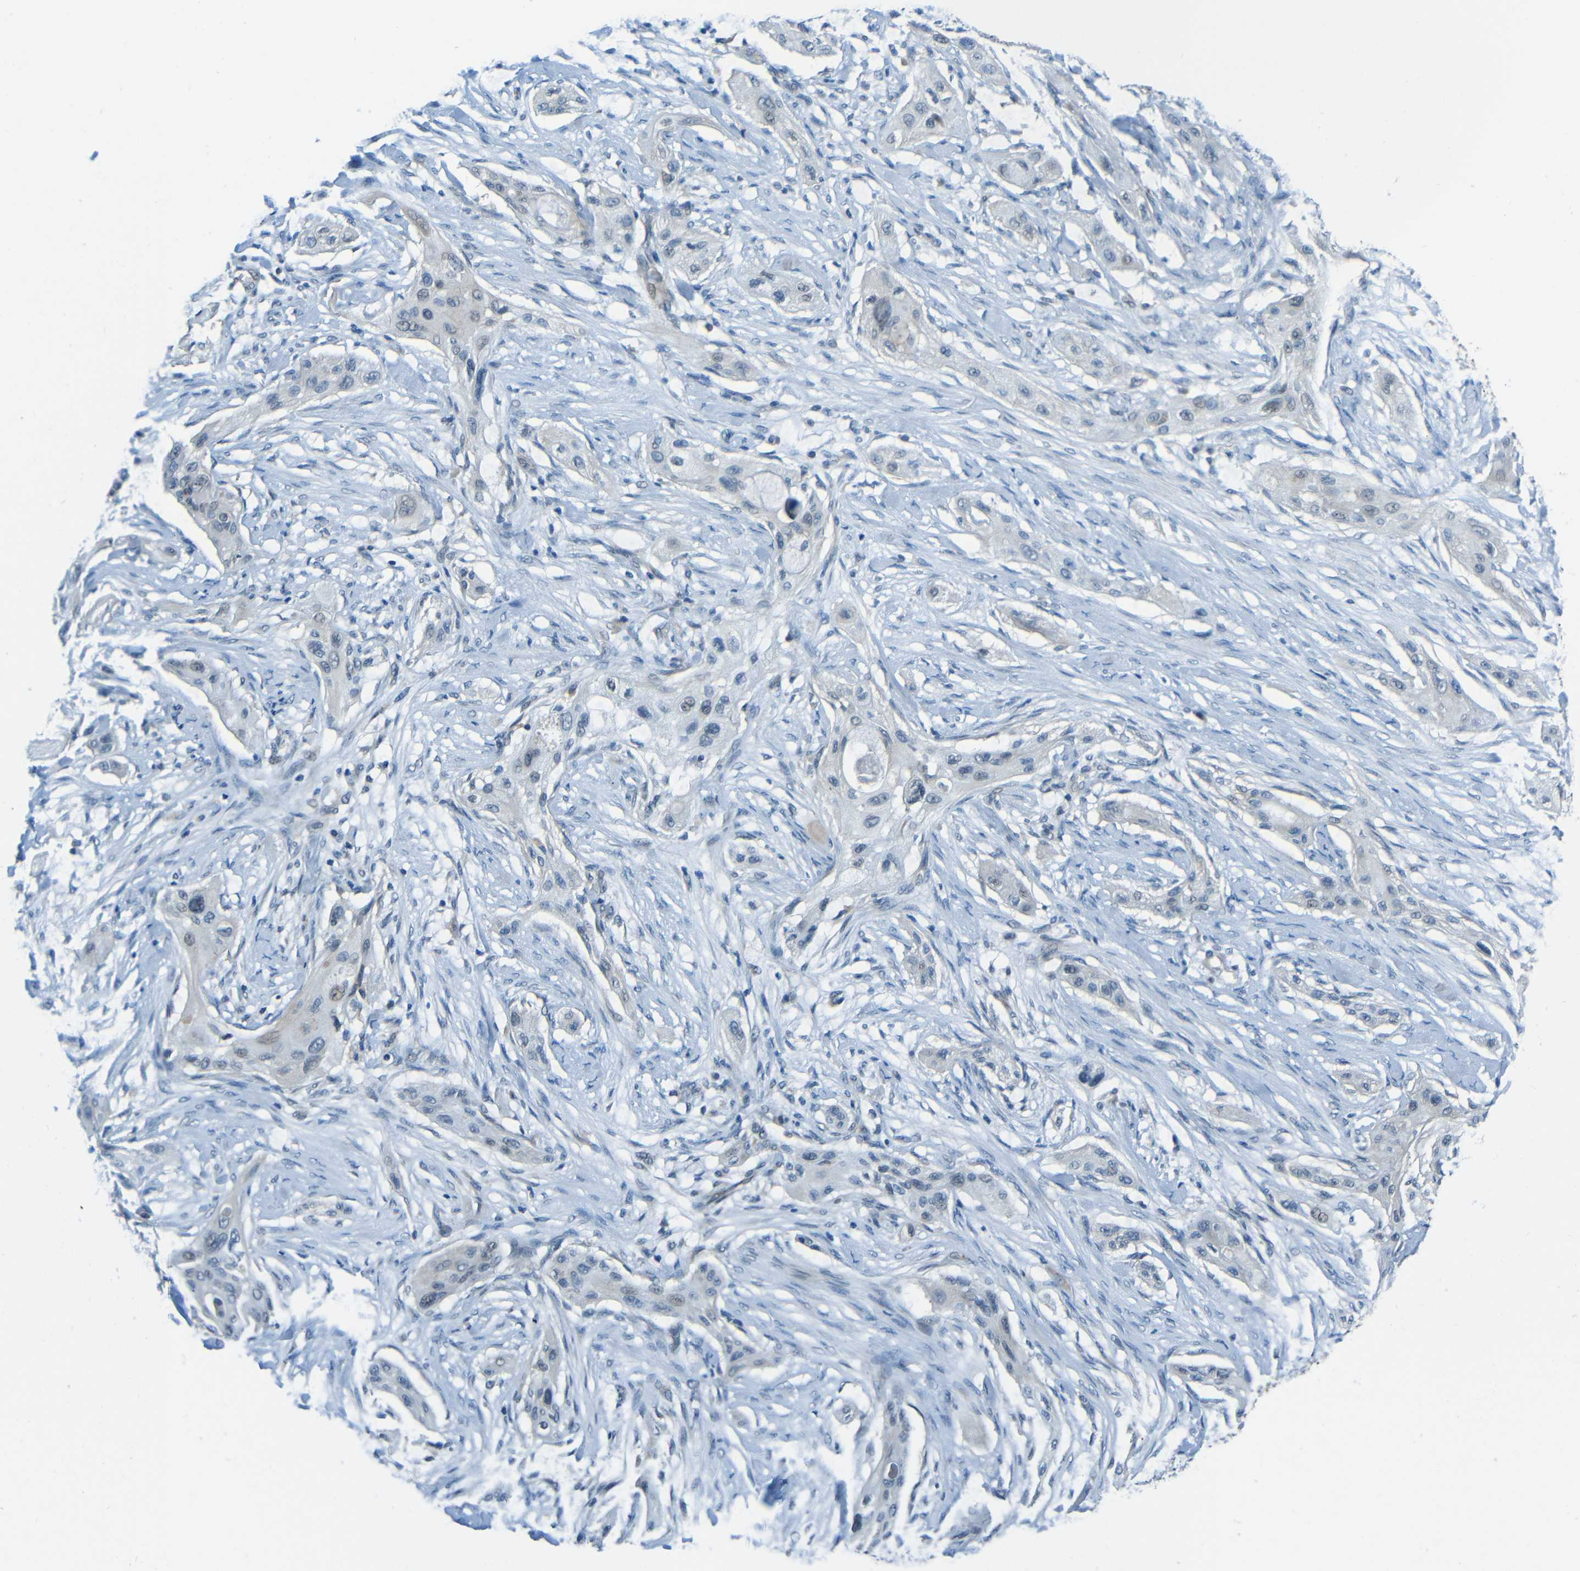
{"staining": {"intensity": "negative", "quantity": "none", "location": "none"}, "tissue": "lung cancer", "cell_type": "Tumor cells", "image_type": "cancer", "snomed": [{"axis": "morphology", "description": "Squamous cell carcinoma, NOS"}, {"axis": "topography", "description": "Lung"}], "caption": "This is an immunohistochemistry photomicrograph of human lung squamous cell carcinoma. There is no expression in tumor cells.", "gene": "ANKRD22", "patient": {"sex": "female", "age": 47}}